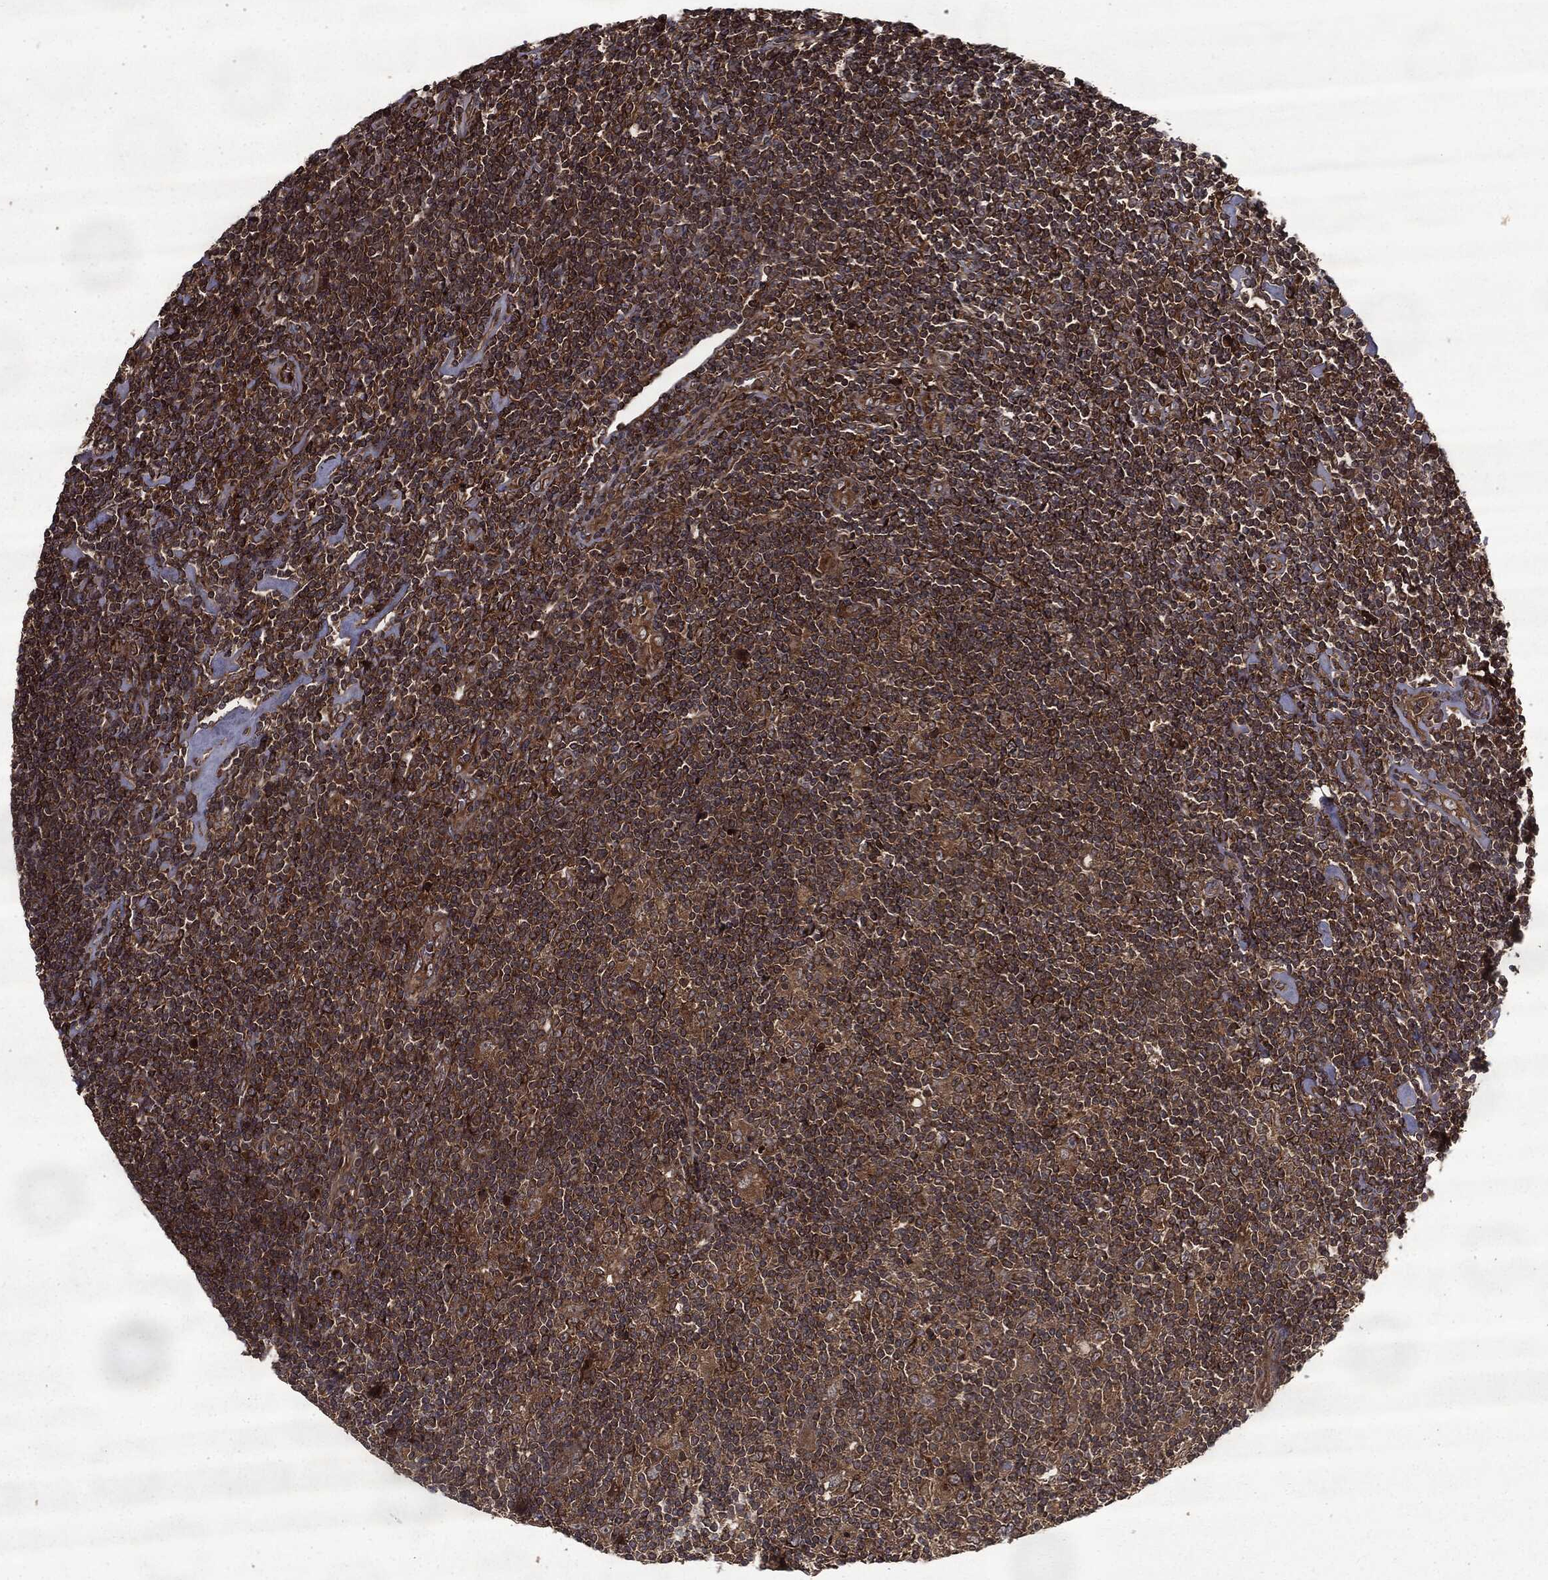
{"staining": {"intensity": "moderate", "quantity": ">75%", "location": "cytoplasmic/membranous"}, "tissue": "lymphoma", "cell_type": "Tumor cells", "image_type": "cancer", "snomed": [{"axis": "morphology", "description": "Hodgkin's disease, NOS"}, {"axis": "topography", "description": "Lymph node"}], "caption": "A brown stain labels moderate cytoplasmic/membranous staining of a protein in lymphoma tumor cells.", "gene": "HTT", "patient": {"sex": "male", "age": 40}}